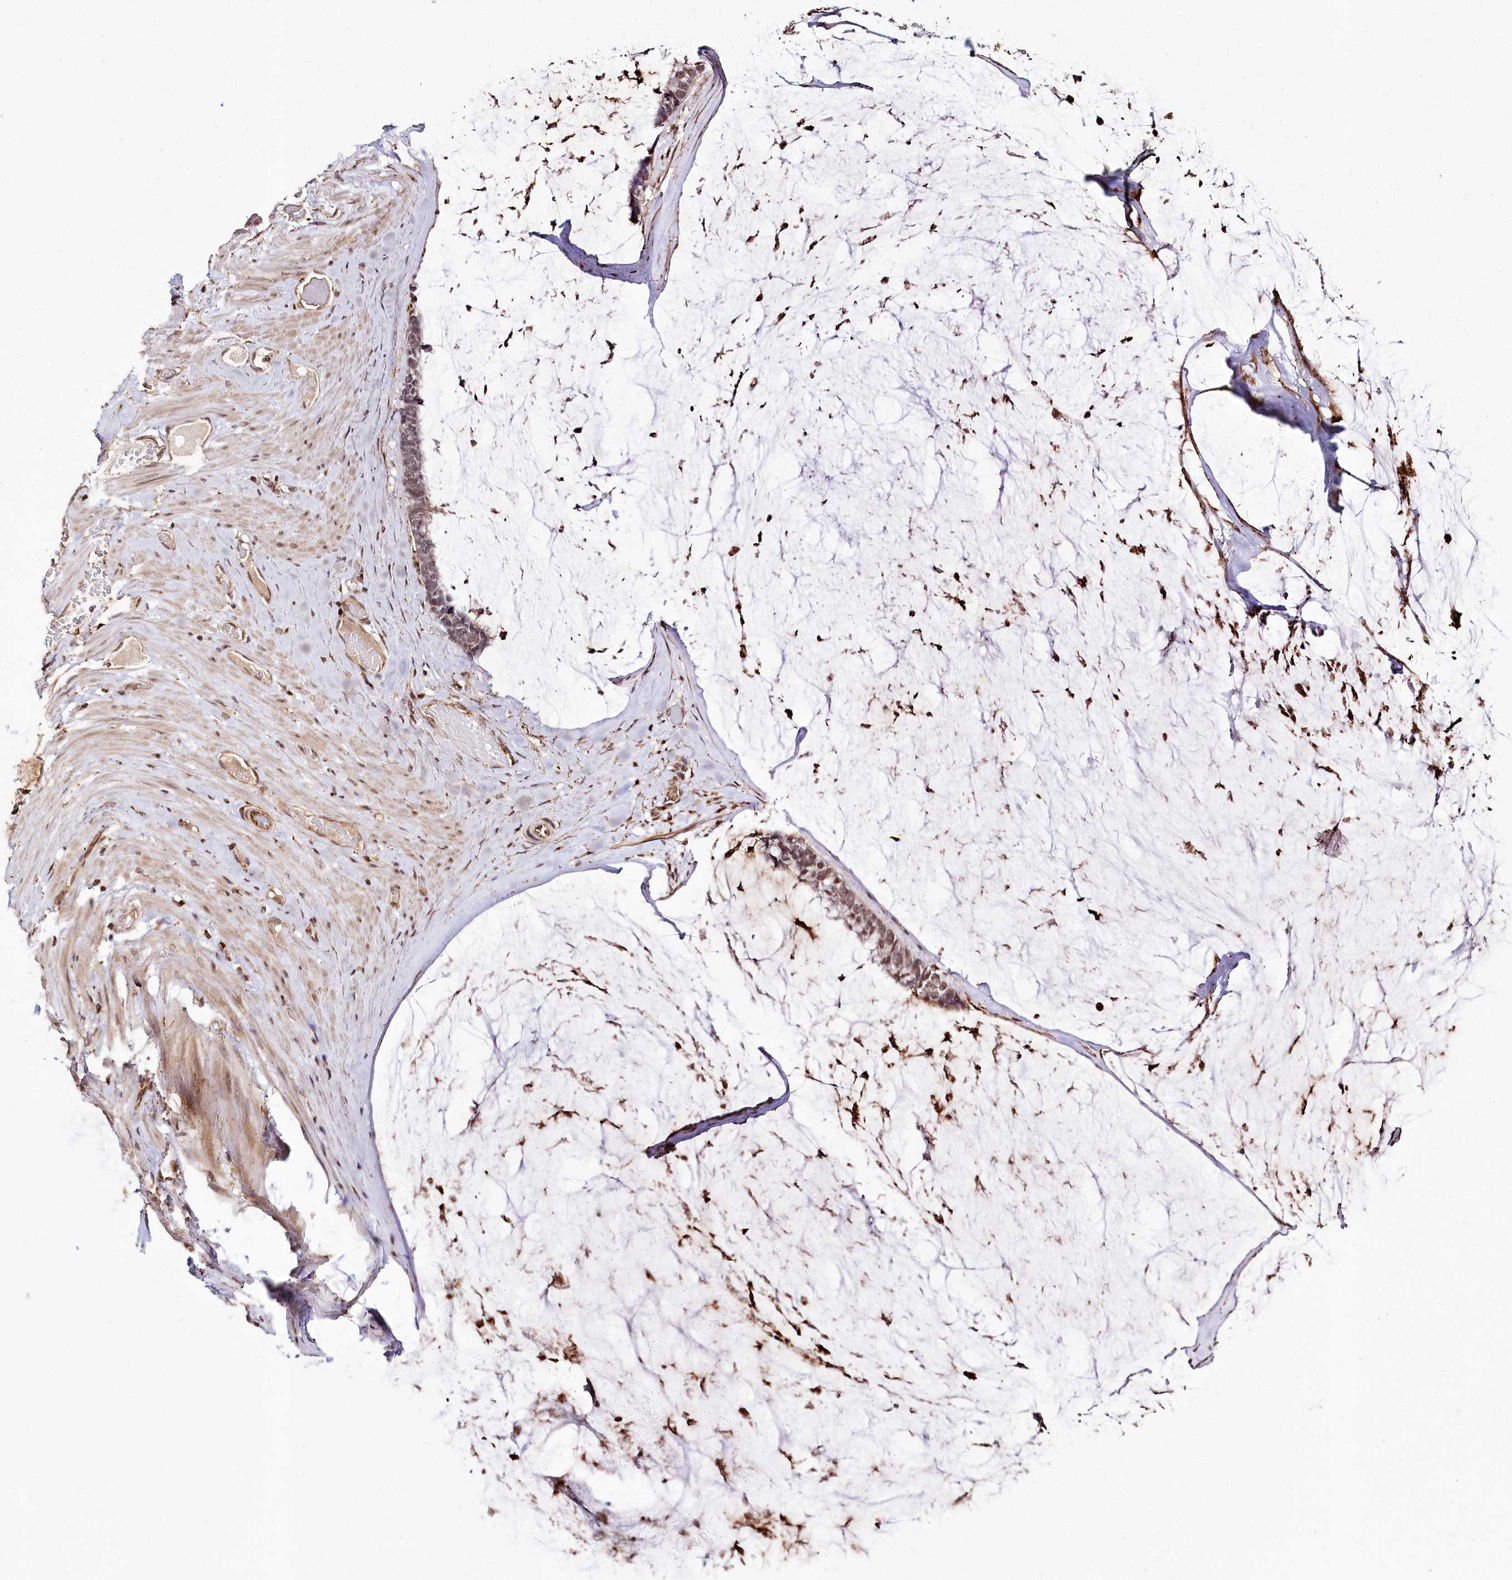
{"staining": {"intensity": "moderate", "quantity": ">75%", "location": "nuclear"}, "tissue": "ovarian cancer", "cell_type": "Tumor cells", "image_type": "cancer", "snomed": [{"axis": "morphology", "description": "Cystadenocarcinoma, mucinous, NOS"}, {"axis": "topography", "description": "Ovary"}], "caption": "Protein expression analysis of ovarian cancer displays moderate nuclear expression in about >75% of tumor cells.", "gene": "HOXC8", "patient": {"sex": "female", "age": 39}}